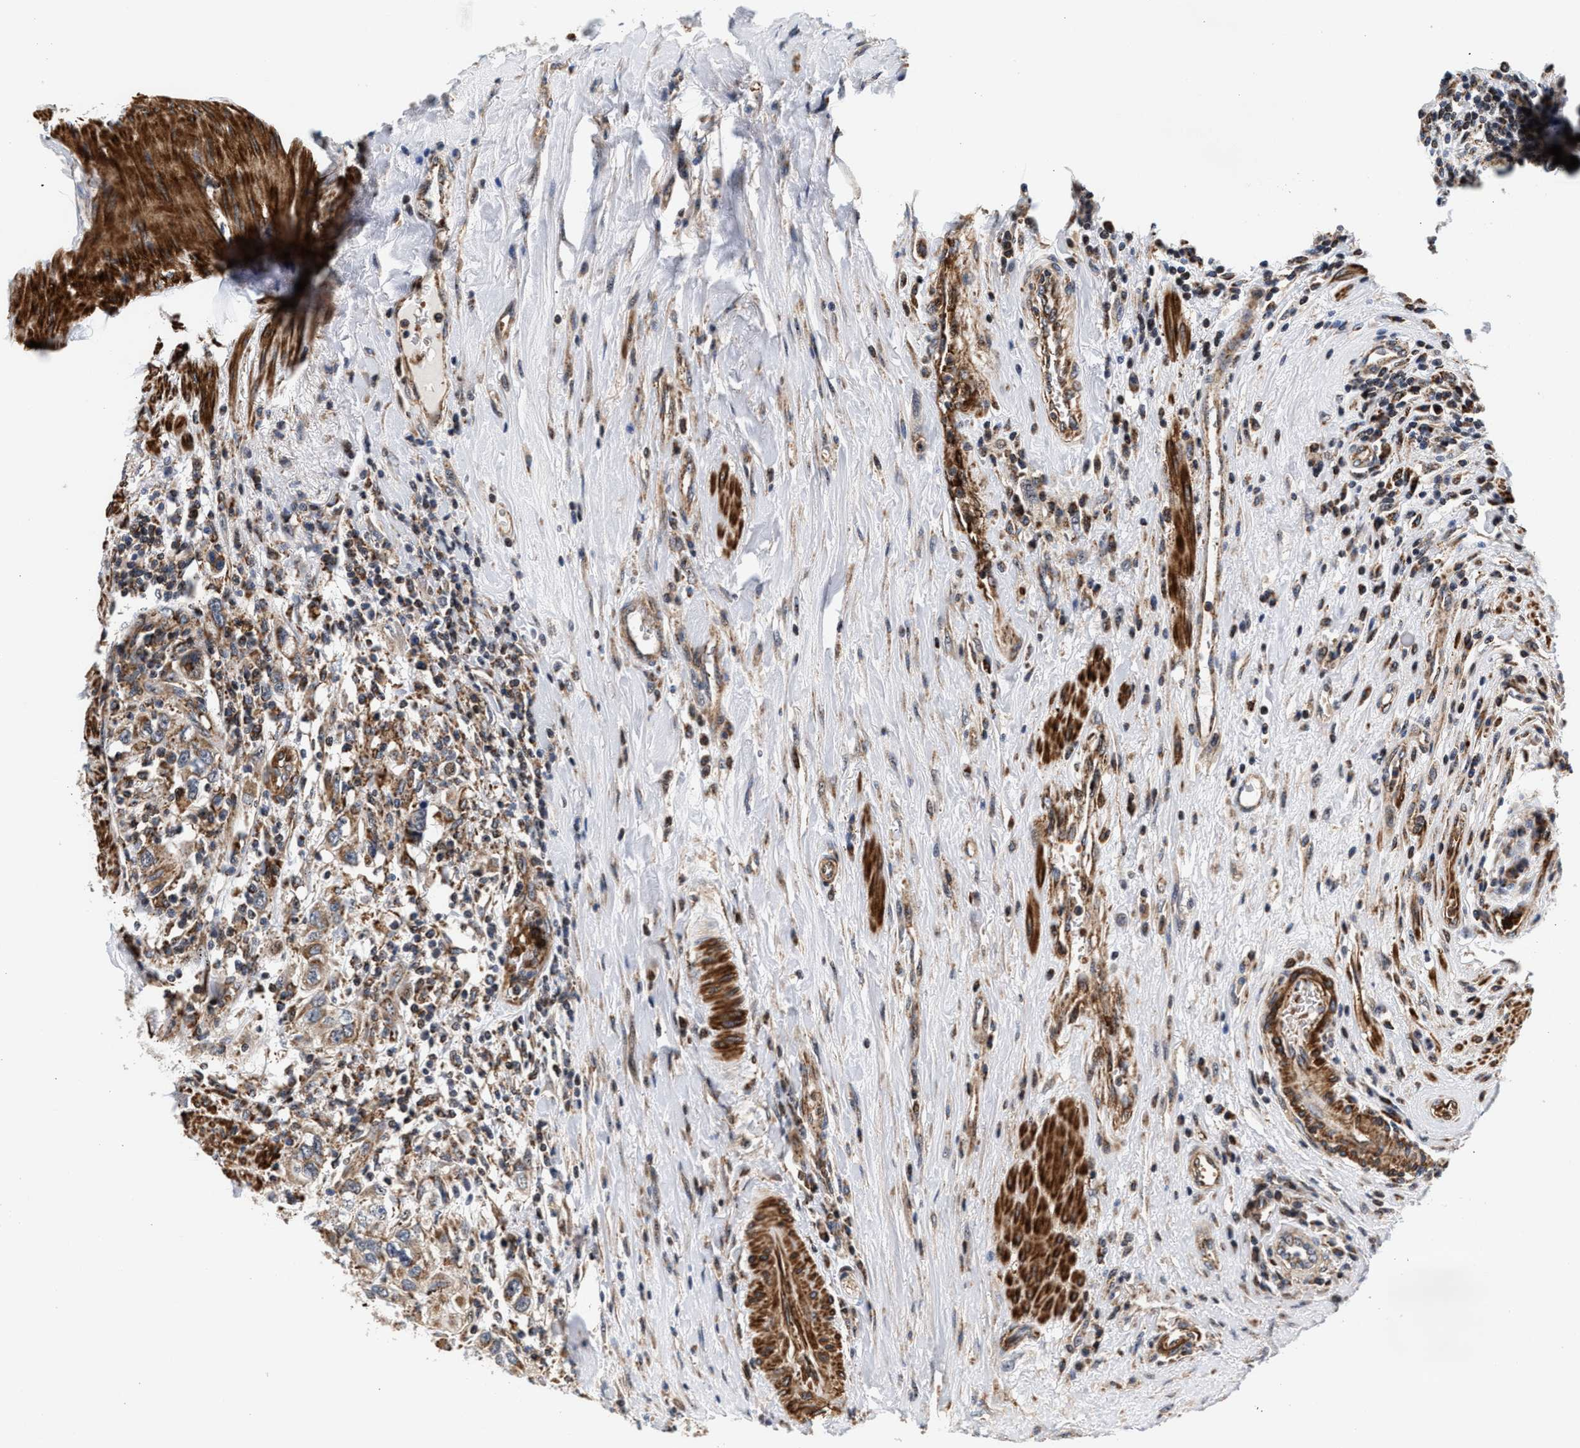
{"staining": {"intensity": "moderate", "quantity": ">75%", "location": "cytoplasmic/membranous"}, "tissue": "urothelial cancer", "cell_type": "Tumor cells", "image_type": "cancer", "snomed": [{"axis": "morphology", "description": "Urothelial carcinoma, High grade"}, {"axis": "topography", "description": "Urinary bladder"}], "caption": "Immunohistochemistry photomicrograph of neoplastic tissue: urothelial cancer stained using immunohistochemistry shows medium levels of moderate protein expression localized specifically in the cytoplasmic/membranous of tumor cells, appearing as a cytoplasmic/membranous brown color.", "gene": "SGK1", "patient": {"sex": "female", "age": 80}}